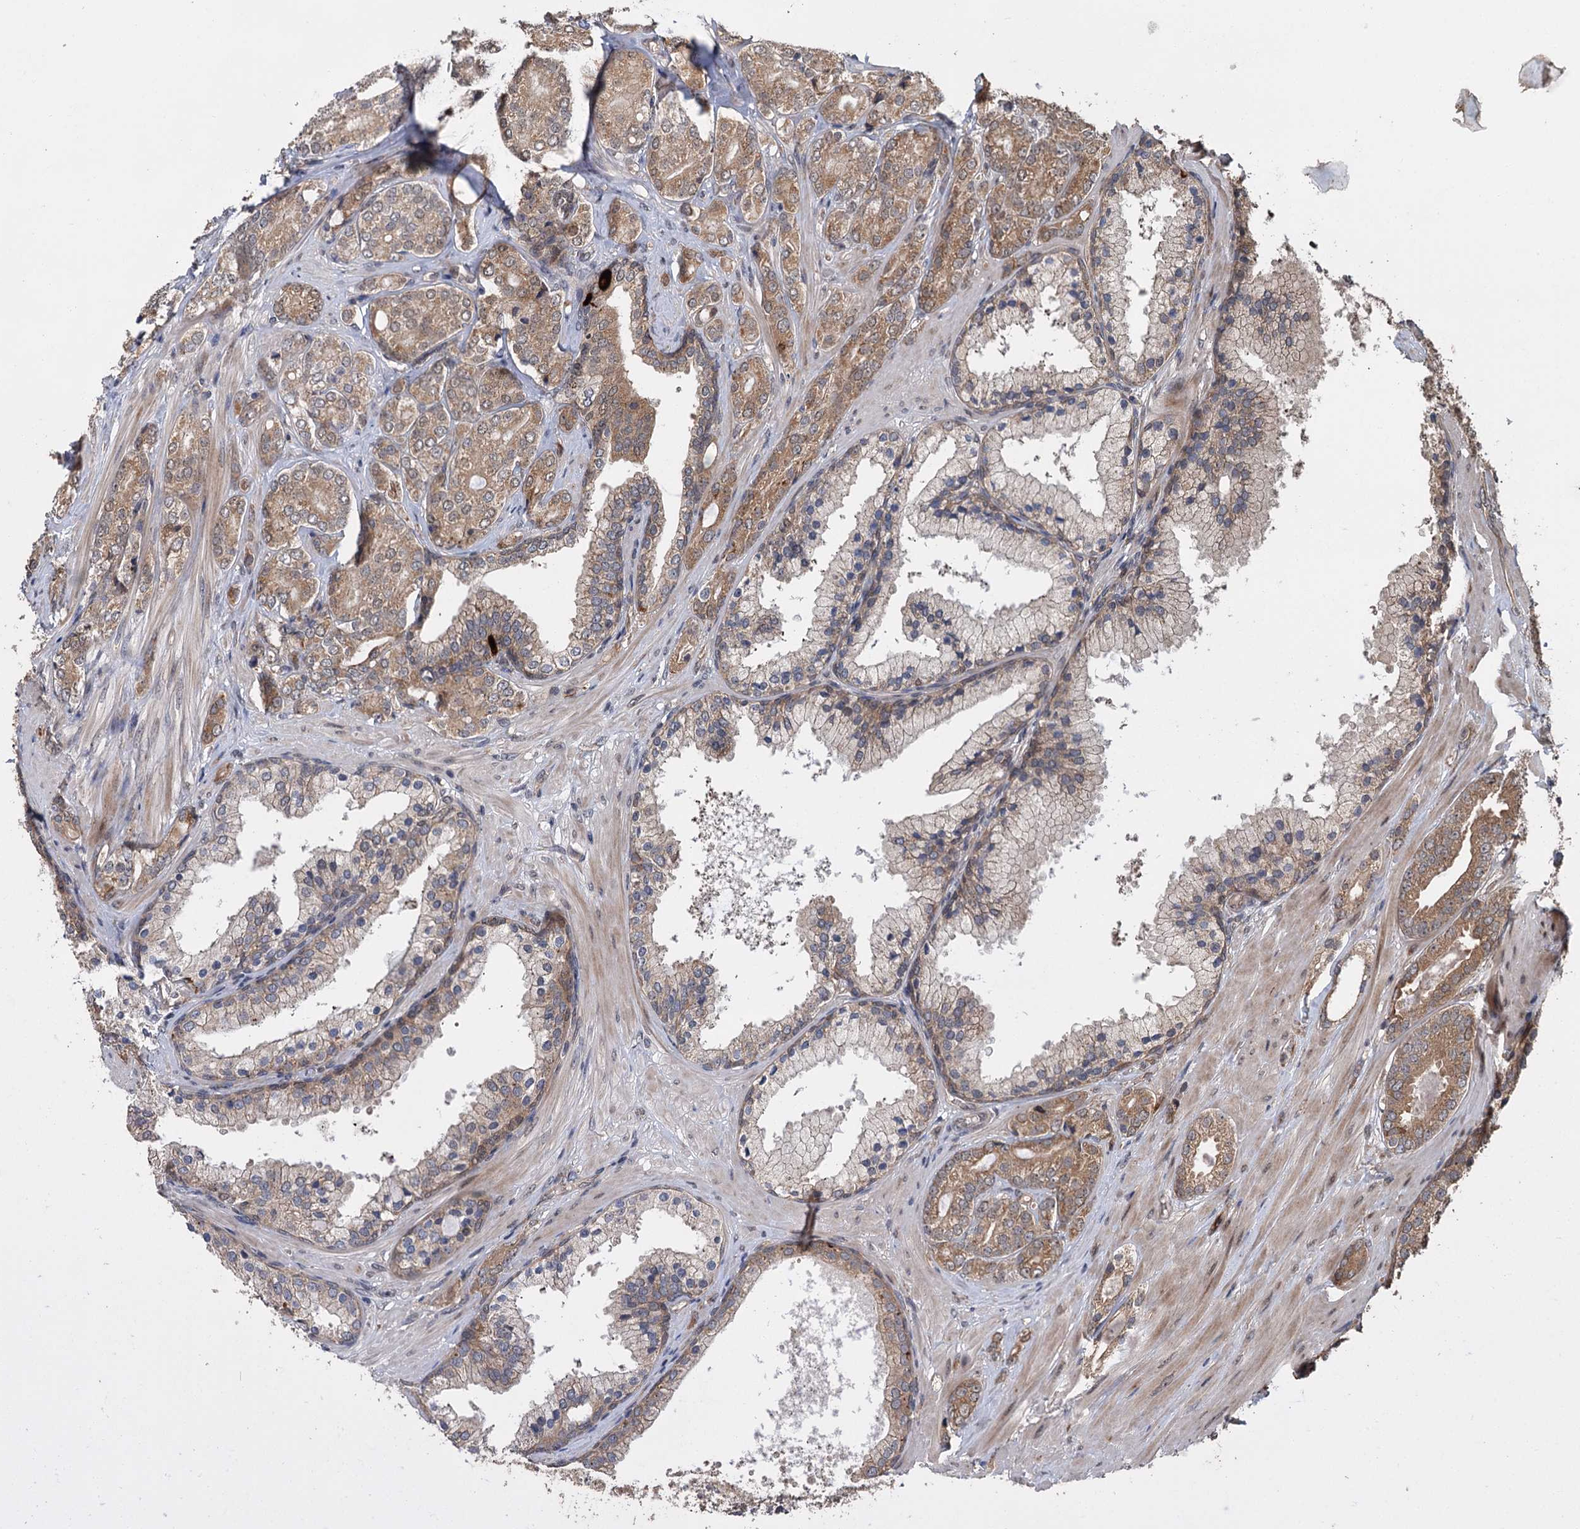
{"staining": {"intensity": "moderate", "quantity": ">75%", "location": "cytoplasmic/membranous"}, "tissue": "prostate cancer", "cell_type": "Tumor cells", "image_type": "cancer", "snomed": [{"axis": "morphology", "description": "Adenocarcinoma, High grade"}, {"axis": "topography", "description": "Prostate"}], "caption": "Human adenocarcinoma (high-grade) (prostate) stained with a brown dye shows moderate cytoplasmic/membranous positive expression in approximately >75% of tumor cells.", "gene": "KANSL2", "patient": {"sex": "male", "age": 60}}